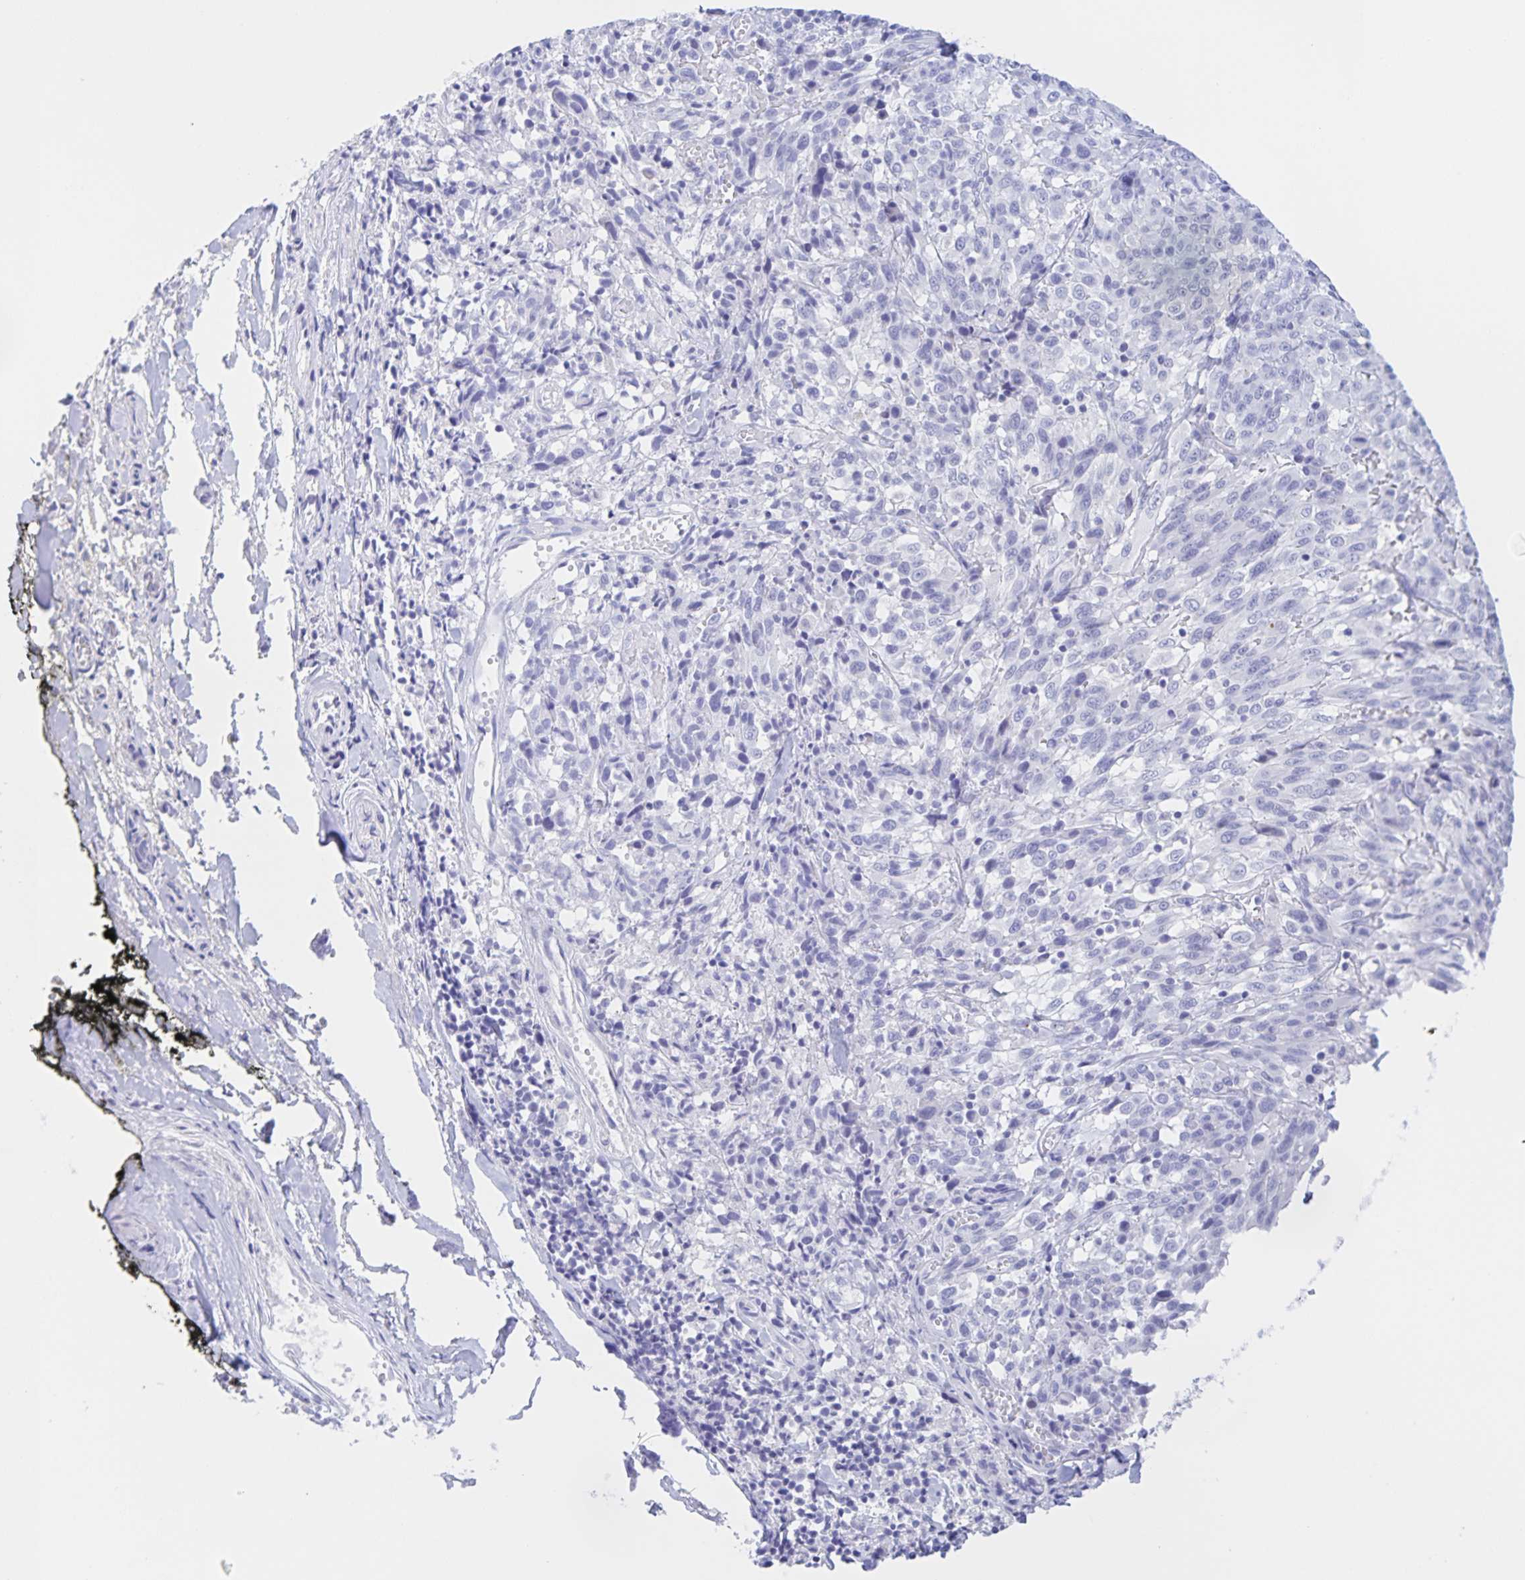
{"staining": {"intensity": "negative", "quantity": "none", "location": "none"}, "tissue": "melanoma", "cell_type": "Tumor cells", "image_type": "cancer", "snomed": [{"axis": "morphology", "description": "Malignant melanoma, NOS"}, {"axis": "topography", "description": "Skin"}], "caption": "This is a image of immunohistochemistry (IHC) staining of malignant melanoma, which shows no positivity in tumor cells.", "gene": "CATSPER4", "patient": {"sex": "female", "age": 91}}